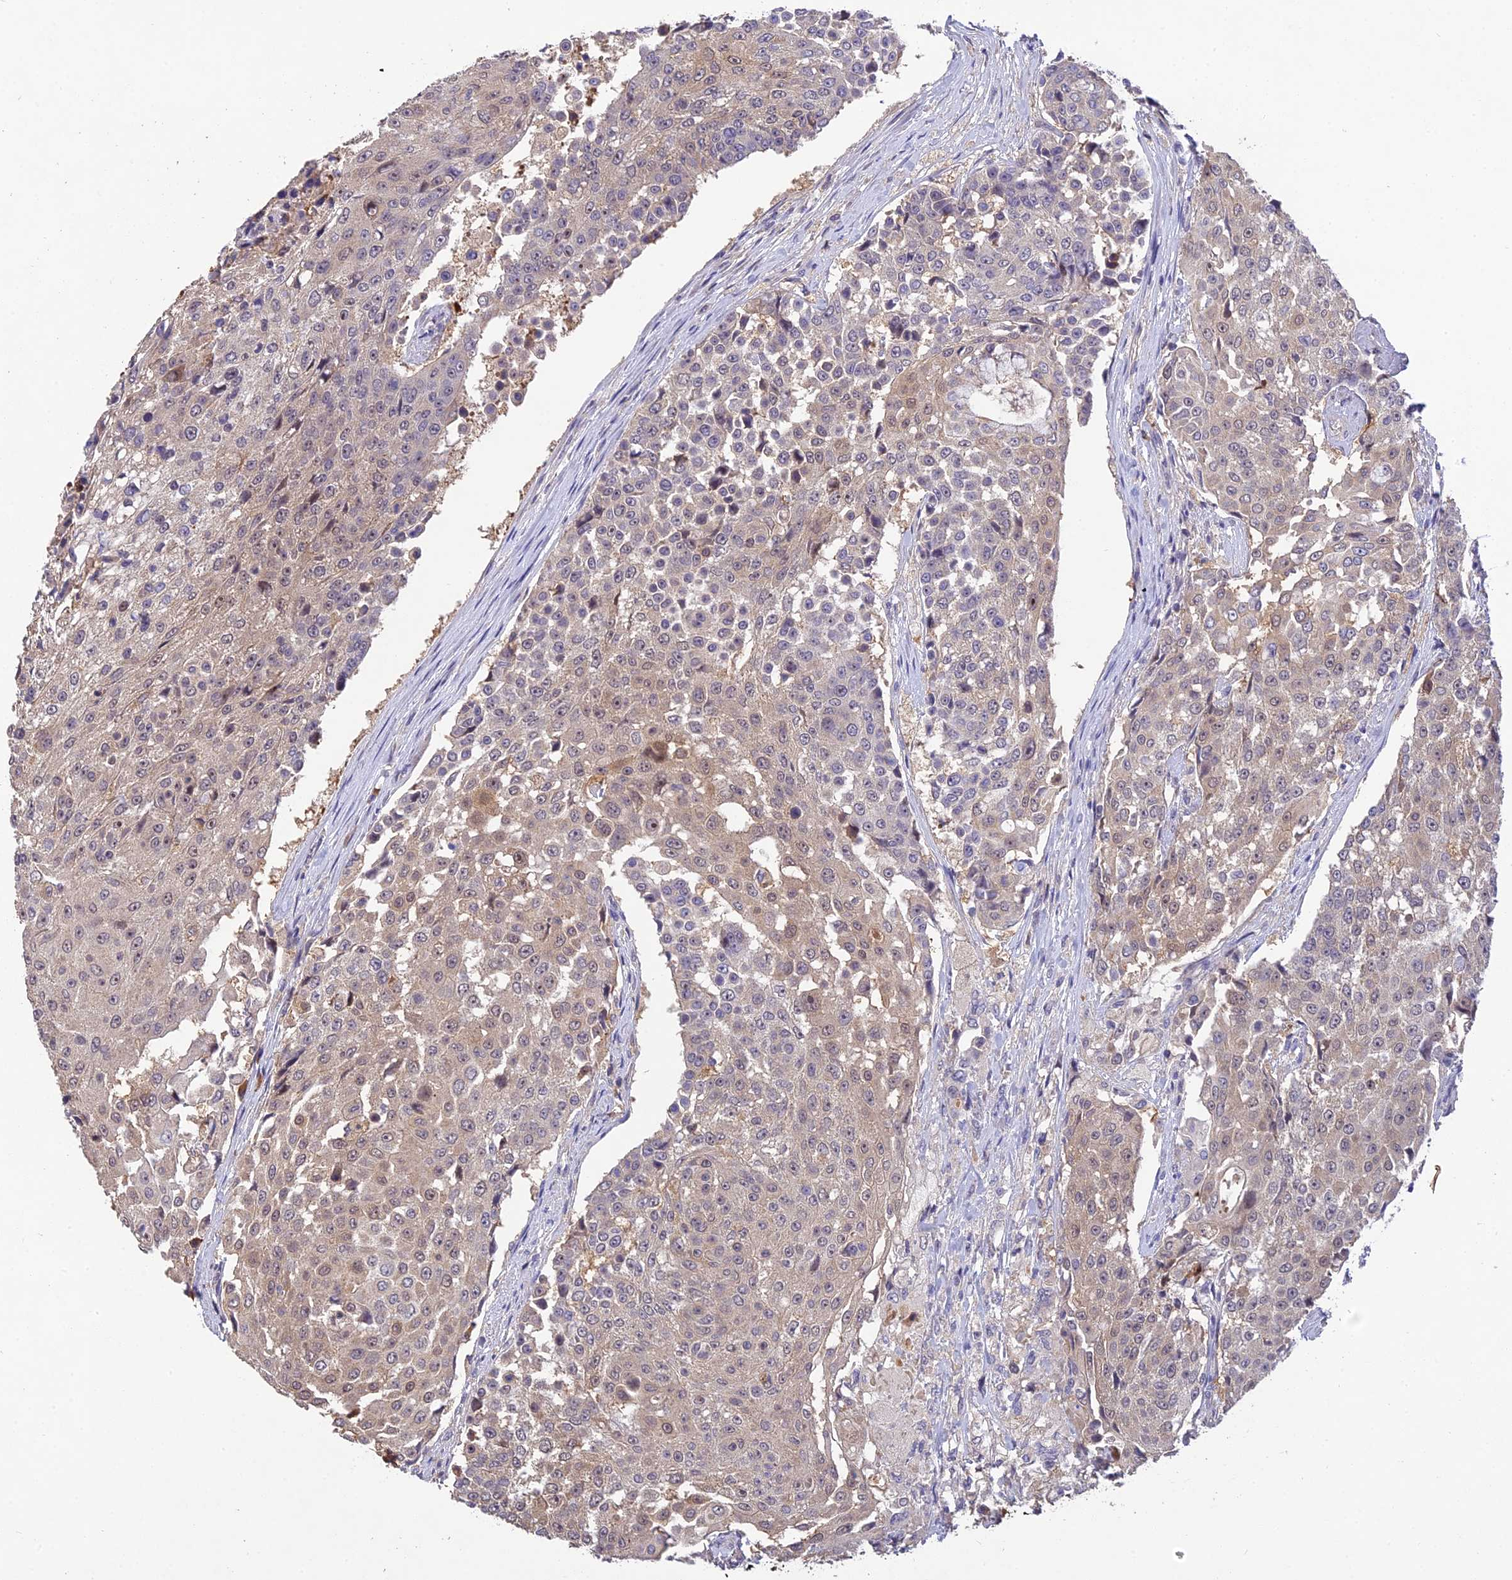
{"staining": {"intensity": "weak", "quantity": "<25%", "location": "nuclear"}, "tissue": "urothelial cancer", "cell_type": "Tumor cells", "image_type": "cancer", "snomed": [{"axis": "morphology", "description": "Urothelial carcinoma, High grade"}, {"axis": "topography", "description": "Urinary bladder"}], "caption": "There is no significant staining in tumor cells of urothelial cancer.", "gene": "DENND5B", "patient": {"sex": "female", "age": 63}}